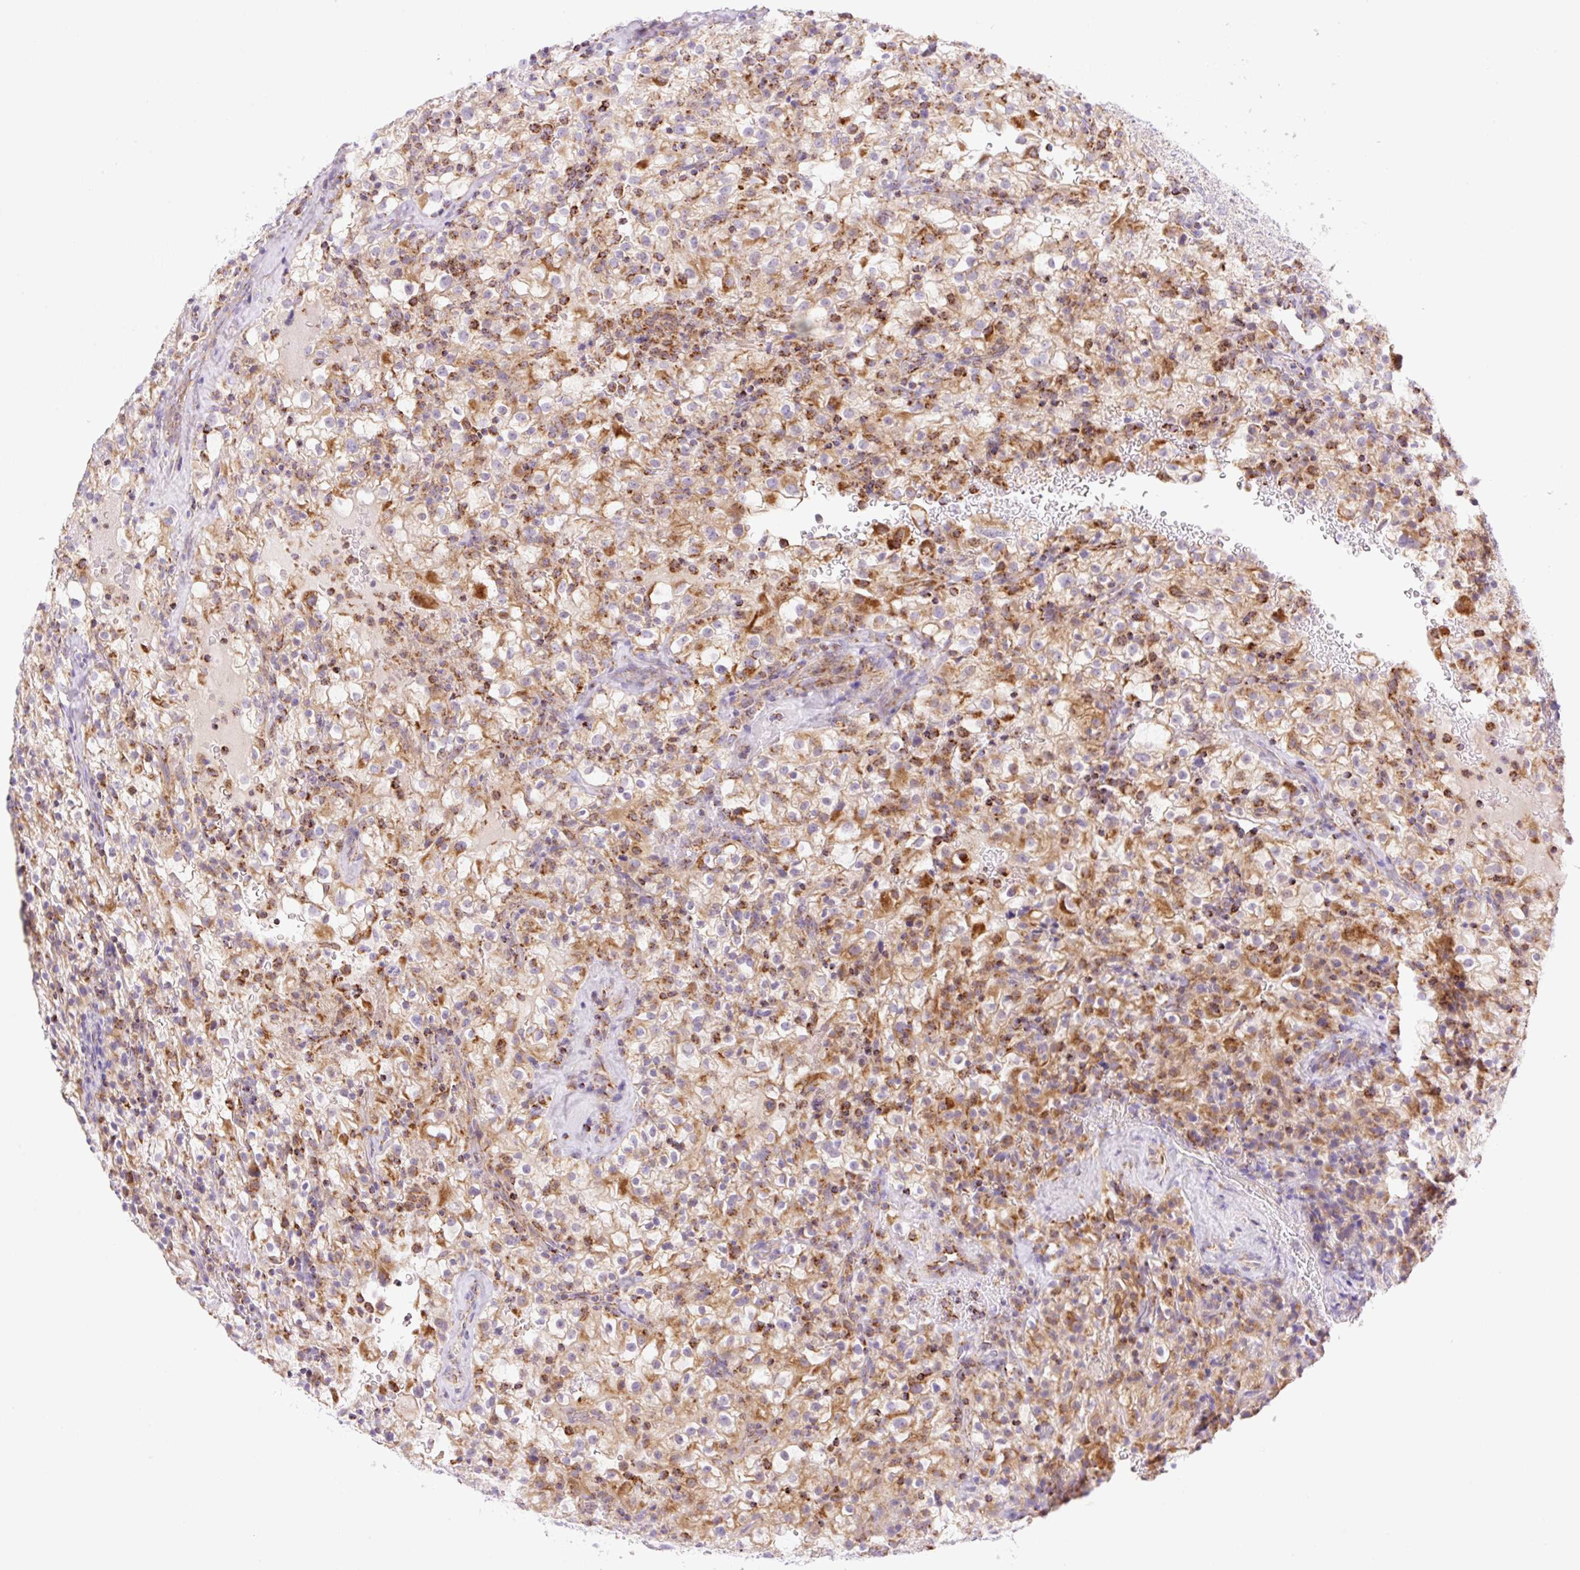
{"staining": {"intensity": "moderate", "quantity": ">75%", "location": "cytoplasmic/membranous"}, "tissue": "renal cancer", "cell_type": "Tumor cells", "image_type": "cancer", "snomed": [{"axis": "morphology", "description": "Adenocarcinoma, NOS"}, {"axis": "topography", "description": "Kidney"}], "caption": "Moderate cytoplasmic/membranous expression is identified in approximately >75% of tumor cells in renal adenocarcinoma.", "gene": "ETNK2", "patient": {"sex": "female", "age": 74}}